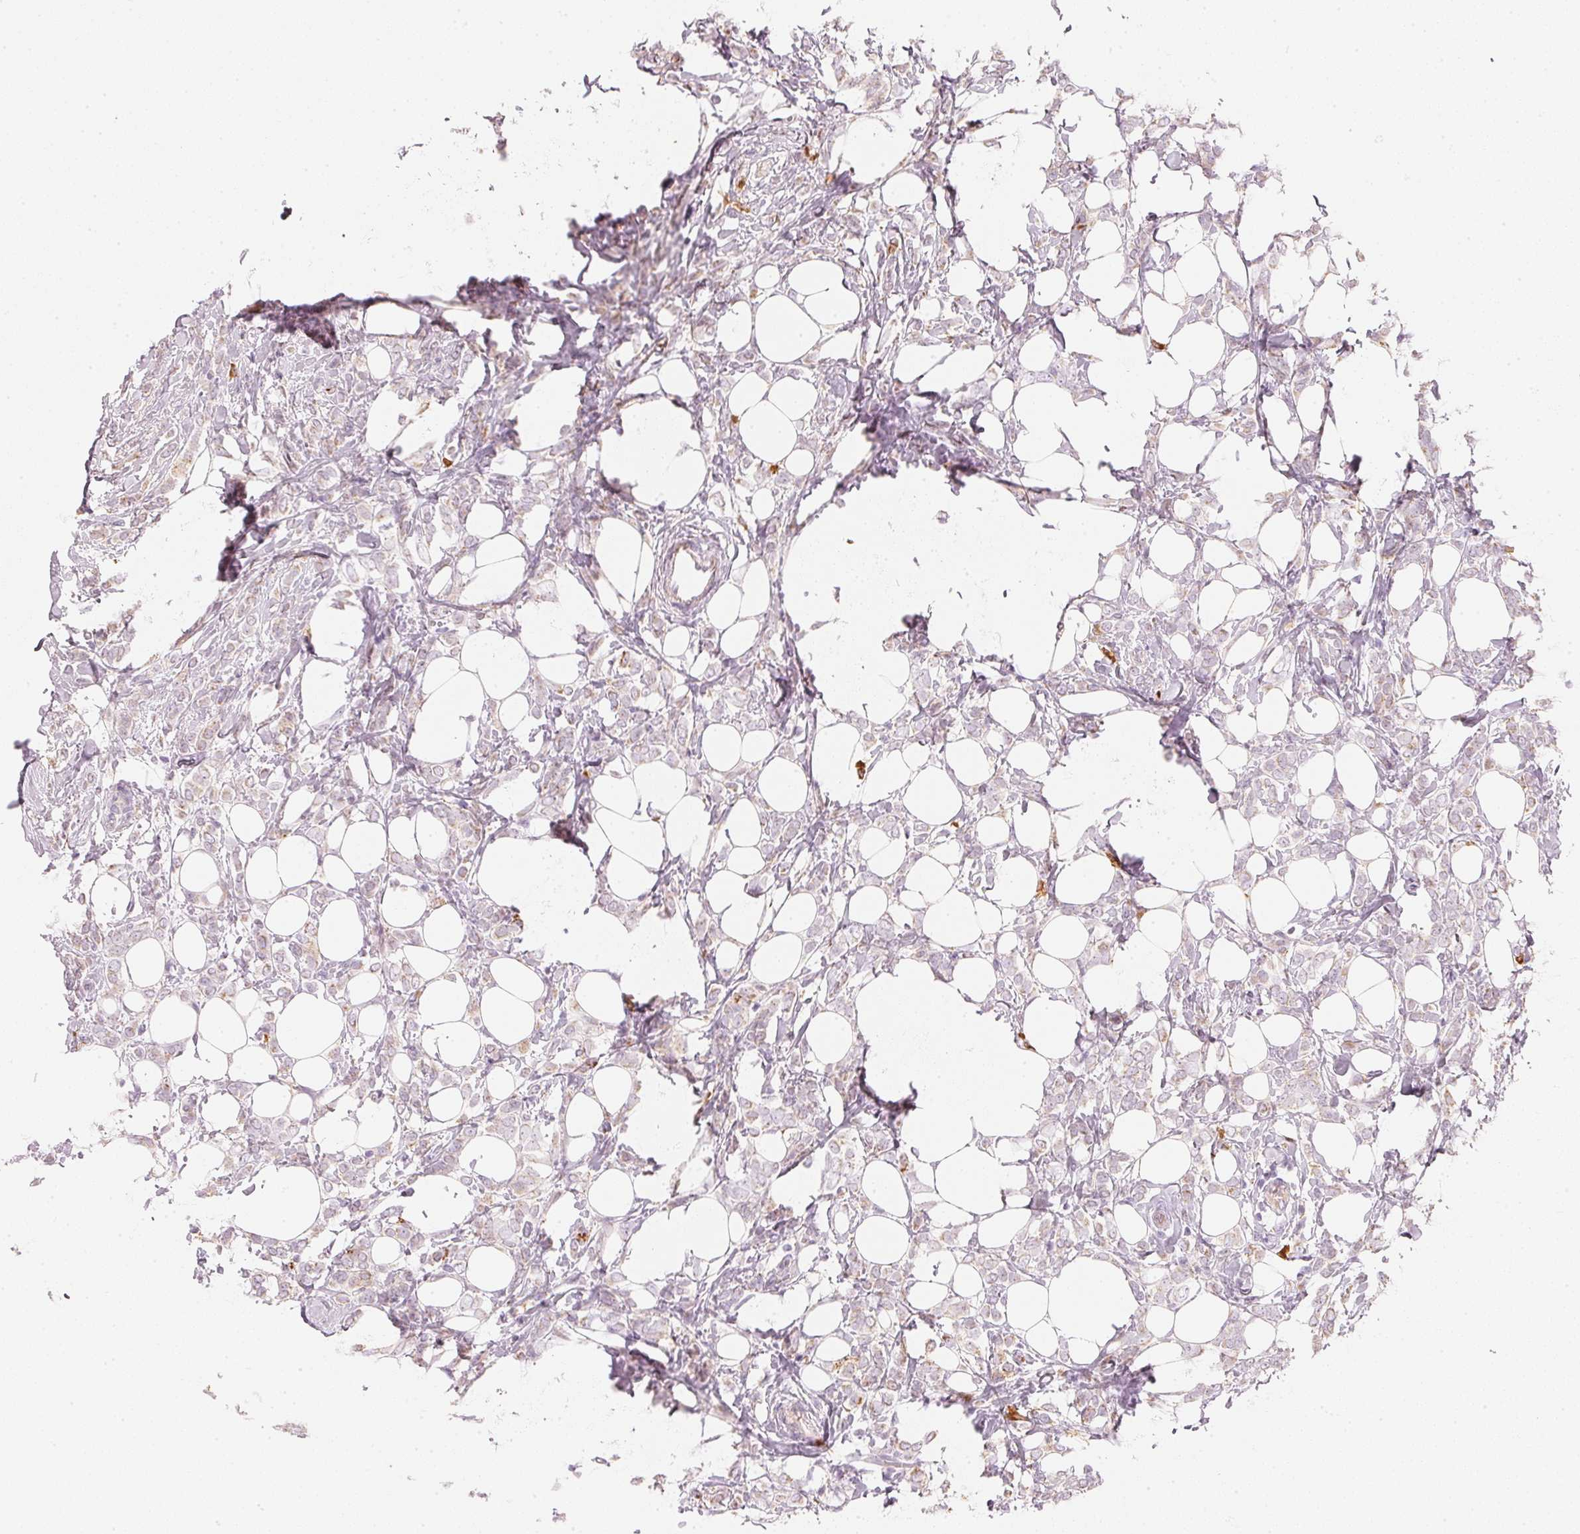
{"staining": {"intensity": "weak", "quantity": "<25%", "location": "cytoplasmic/membranous"}, "tissue": "breast cancer", "cell_type": "Tumor cells", "image_type": "cancer", "snomed": [{"axis": "morphology", "description": "Lobular carcinoma"}, {"axis": "topography", "description": "Breast"}], "caption": "A photomicrograph of human lobular carcinoma (breast) is negative for staining in tumor cells.", "gene": "RMDN2", "patient": {"sex": "female", "age": 49}}